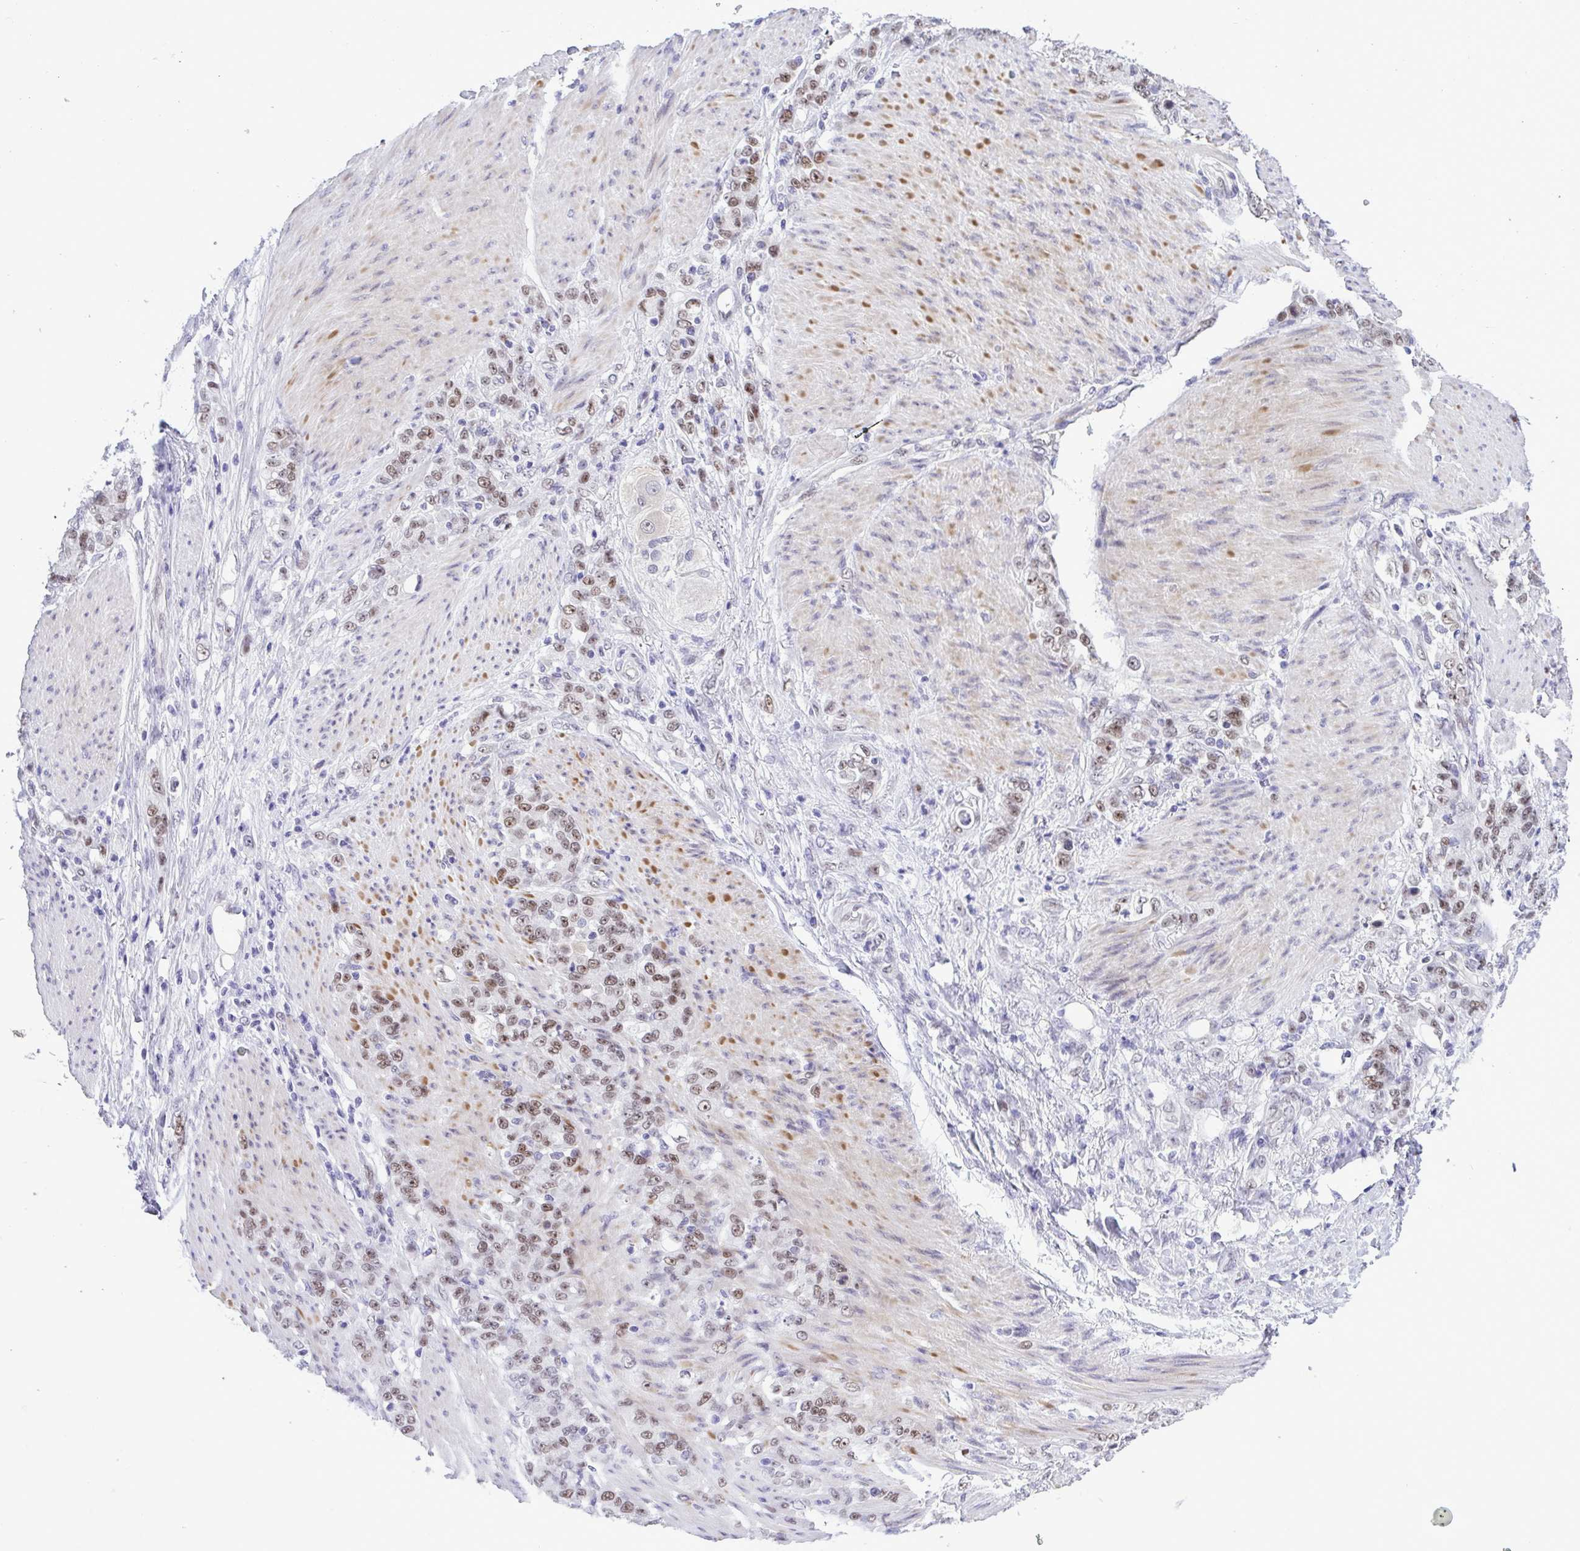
{"staining": {"intensity": "moderate", "quantity": "25%-75%", "location": "nuclear"}, "tissue": "stomach cancer", "cell_type": "Tumor cells", "image_type": "cancer", "snomed": [{"axis": "morphology", "description": "Adenocarcinoma, NOS"}, {"axis": "topography", "description": "Stomach"}], "caption": "Immunohistochemical staining of stomach cancer (adenocarcinoma) demonstrates moderate nuclear protein expression in about 25%-75% of tumor cells.", "gene": "TEAD4", "patient": {"sex": "female", "age": 79}}